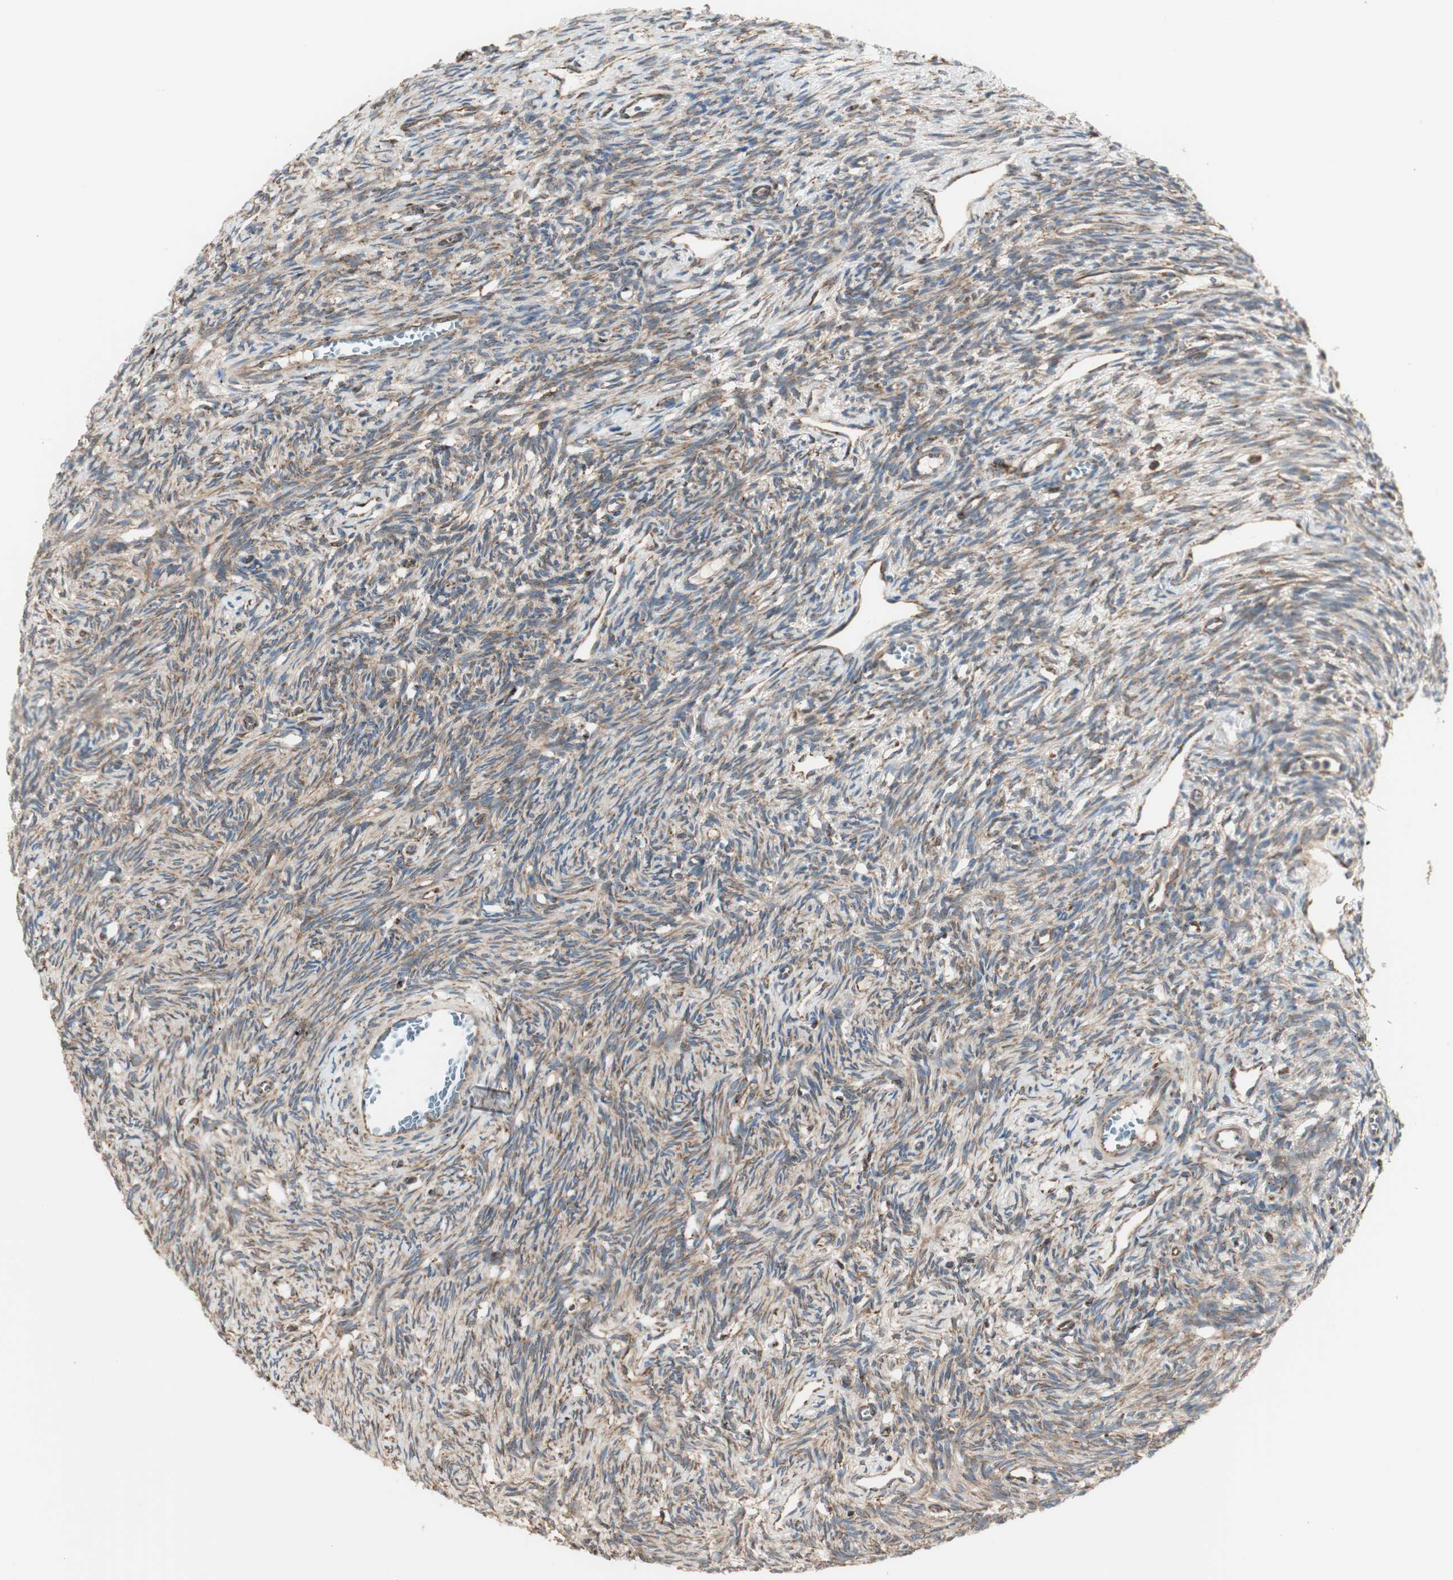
{"staining": {"intensity": "moderate", "quantity": "25%-75%", "location": "cytoplasmic/membranous"}, "tissue": "ovary", "cell_type": "Ovarian stroma cells", "image_type": "normal", "snomed": [{"axis": "morphology", "description": "Normal tissue, NOS"}, {"axis": "topography", "description": "Ovary"}], "caption": "IHC (DAB (3,3'-diaminobenzidine)) staining of unremarkable human ovary shows moderate cytoplasmic/membranous protein expression in approximately 25%-75% of ovarian stroma cells. (DAB (3,3'-diaminobenzidine) = brown stain, brightfield microscopy at high magnification).", "gene": "HSP90B1", "patient": {"sex": "female", "age": 33}}